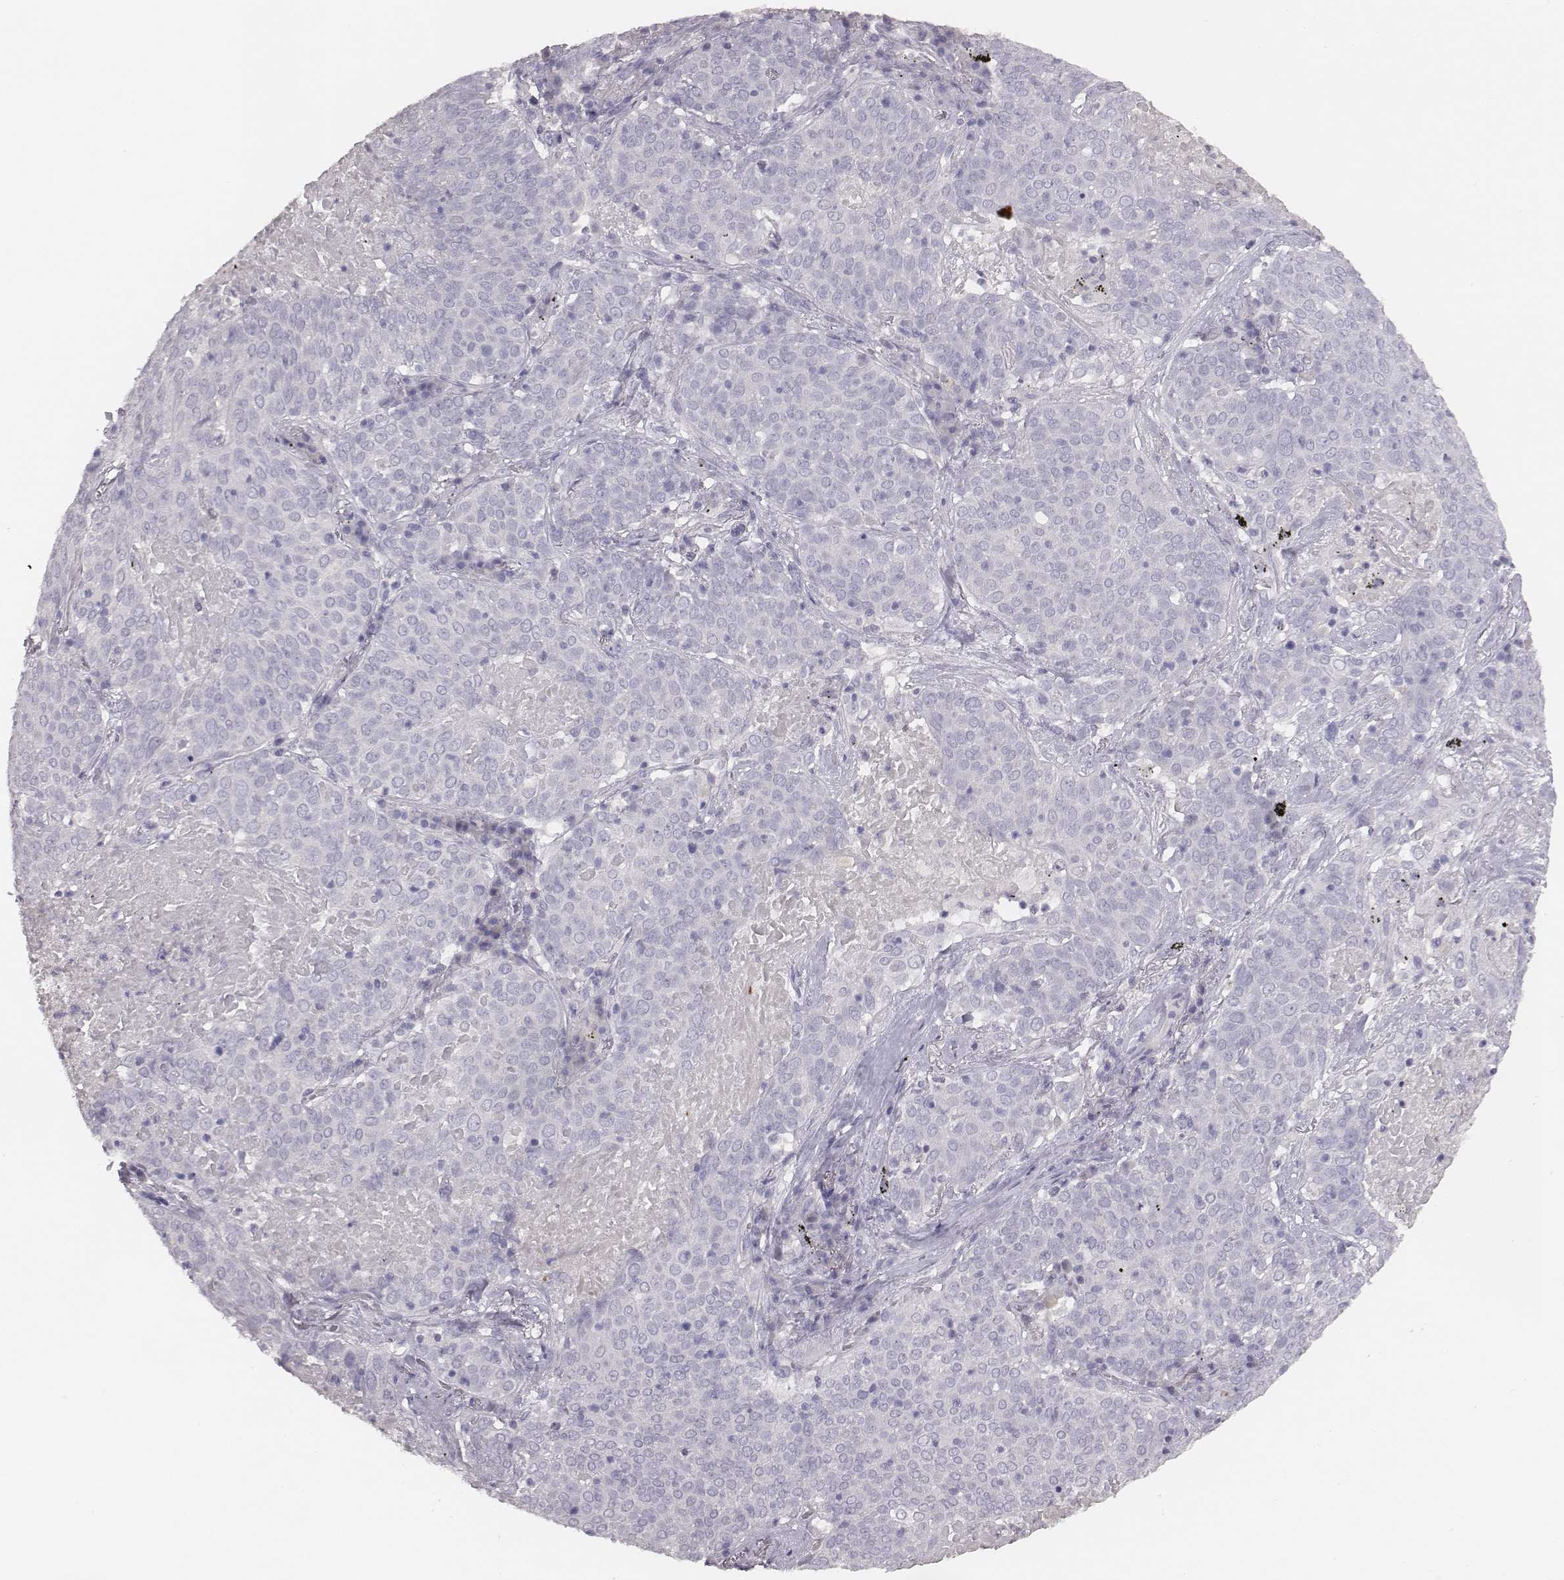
{"staining": {"intensity": "negative", "quantity": "none", "location": "none"}, "tissue": "lung cancer", "cell_type": "Tumor cells", "image_type": "cancer", "snomed": [{"axis": "morphology", "description": "Squamous cell carcinoma, NOS"}, {"axis": "topography", "description": "Lung"}], "caption": "DAB immunohistochemical staining of lung squamous cell carcinoma shows no significant staining in tumor cells.", "gene": "MYH6", "patient": {"sex": "male", "age": 82}}